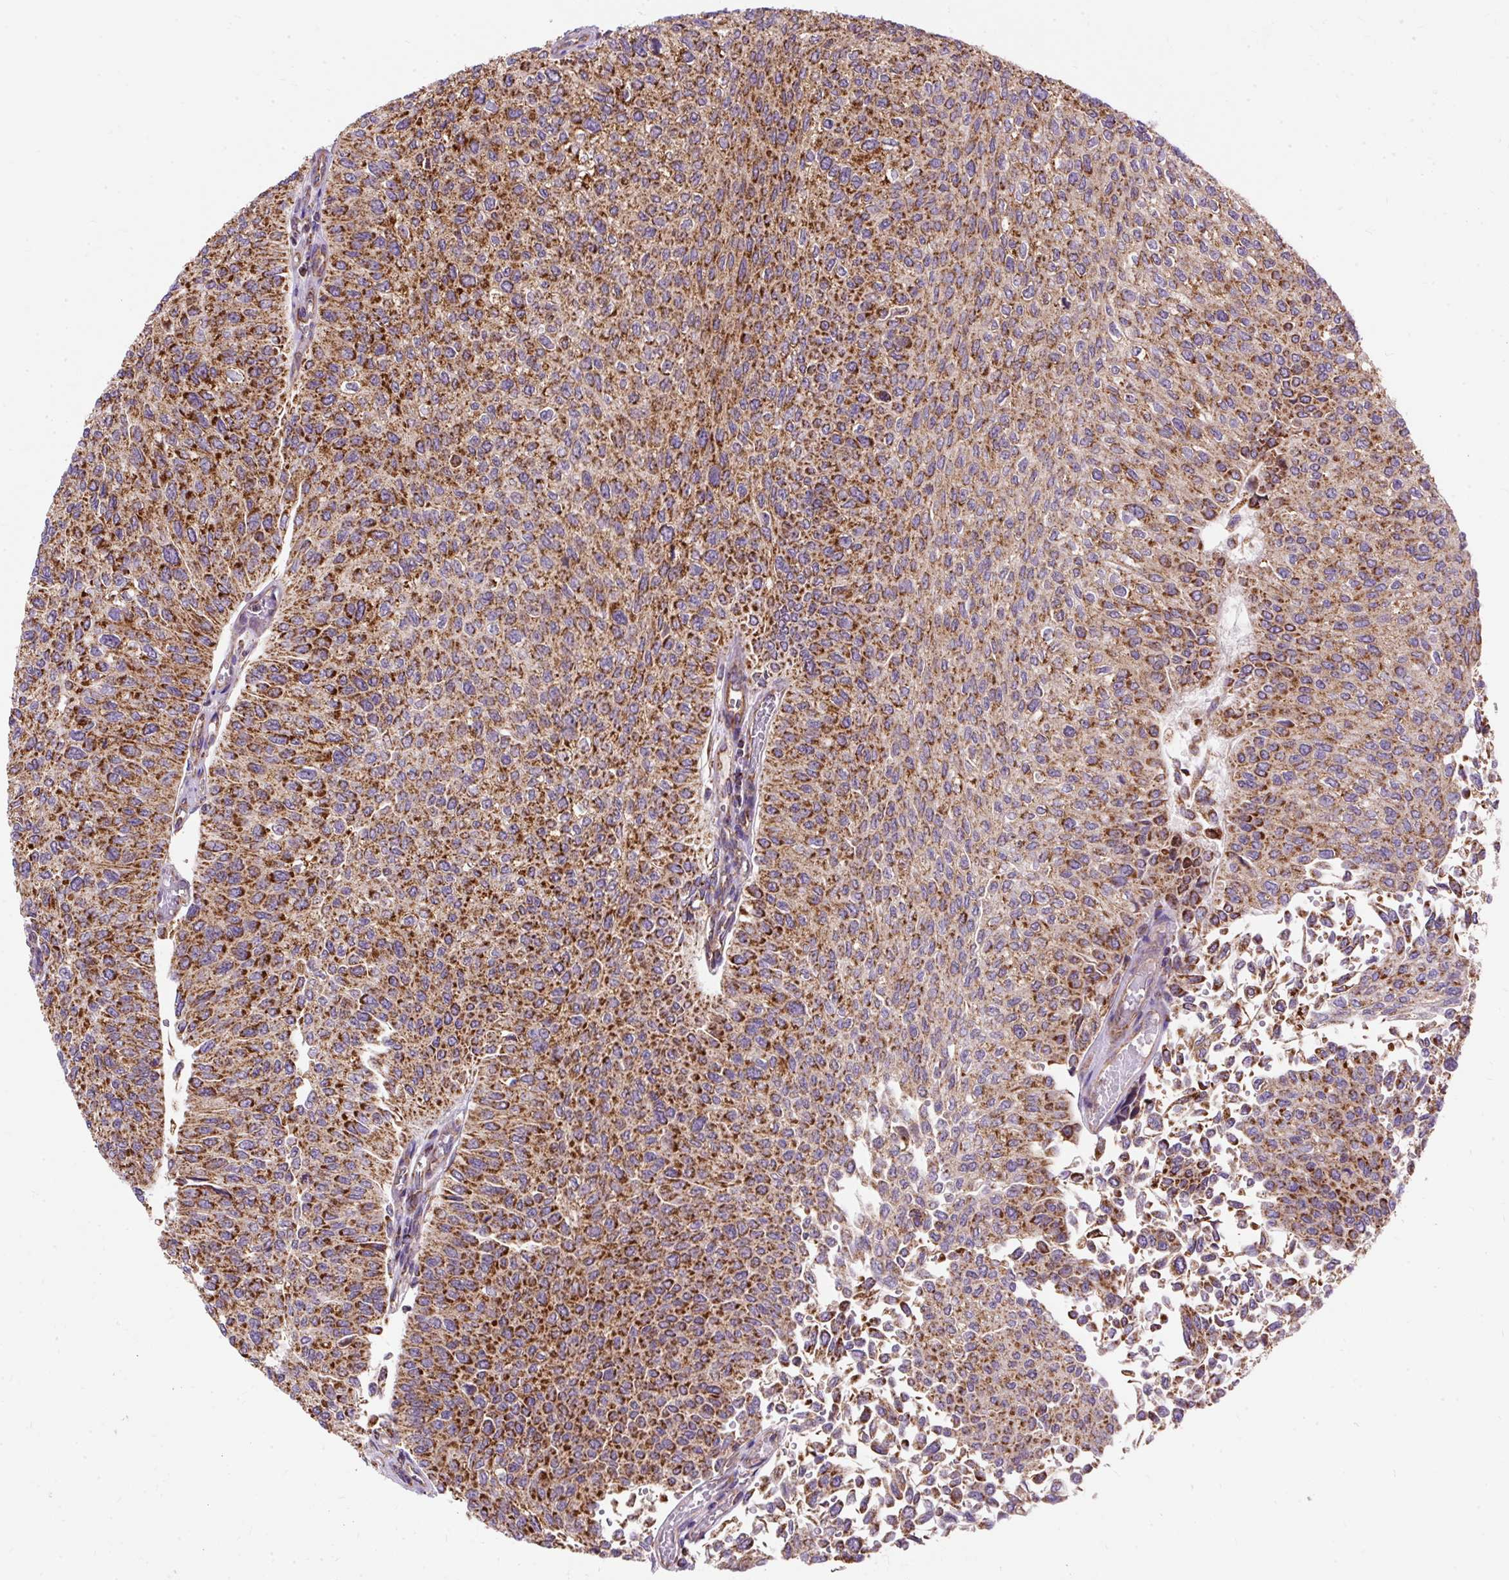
{"staining": {"intensity": "strong", "quantity": ">75%", "location": "cytoplasmic/membranous"}, "tissue": "urothelial cancer", "cell_type": "Tumor cells", "image_type": "cancer", "snomed": [{"axis": "morphology", "description": "Urothelial carcinoma, NOS"}, {"axis": "topography", "description": "Urinary bladder"}], "caption": "Brown immunohistochemical staining in transitional cell carcinoma reveals strong cytoplasmic/membranous expression in approximately >75% of tumor cells. Using DAB (3,3'-diaminobenzidine) (brown) and hematoxylin (blue) stains, captured at high magnification using brightfield microscopy.", "gene": "CEP290", "patient": {"sex": "male", "age": 59}}